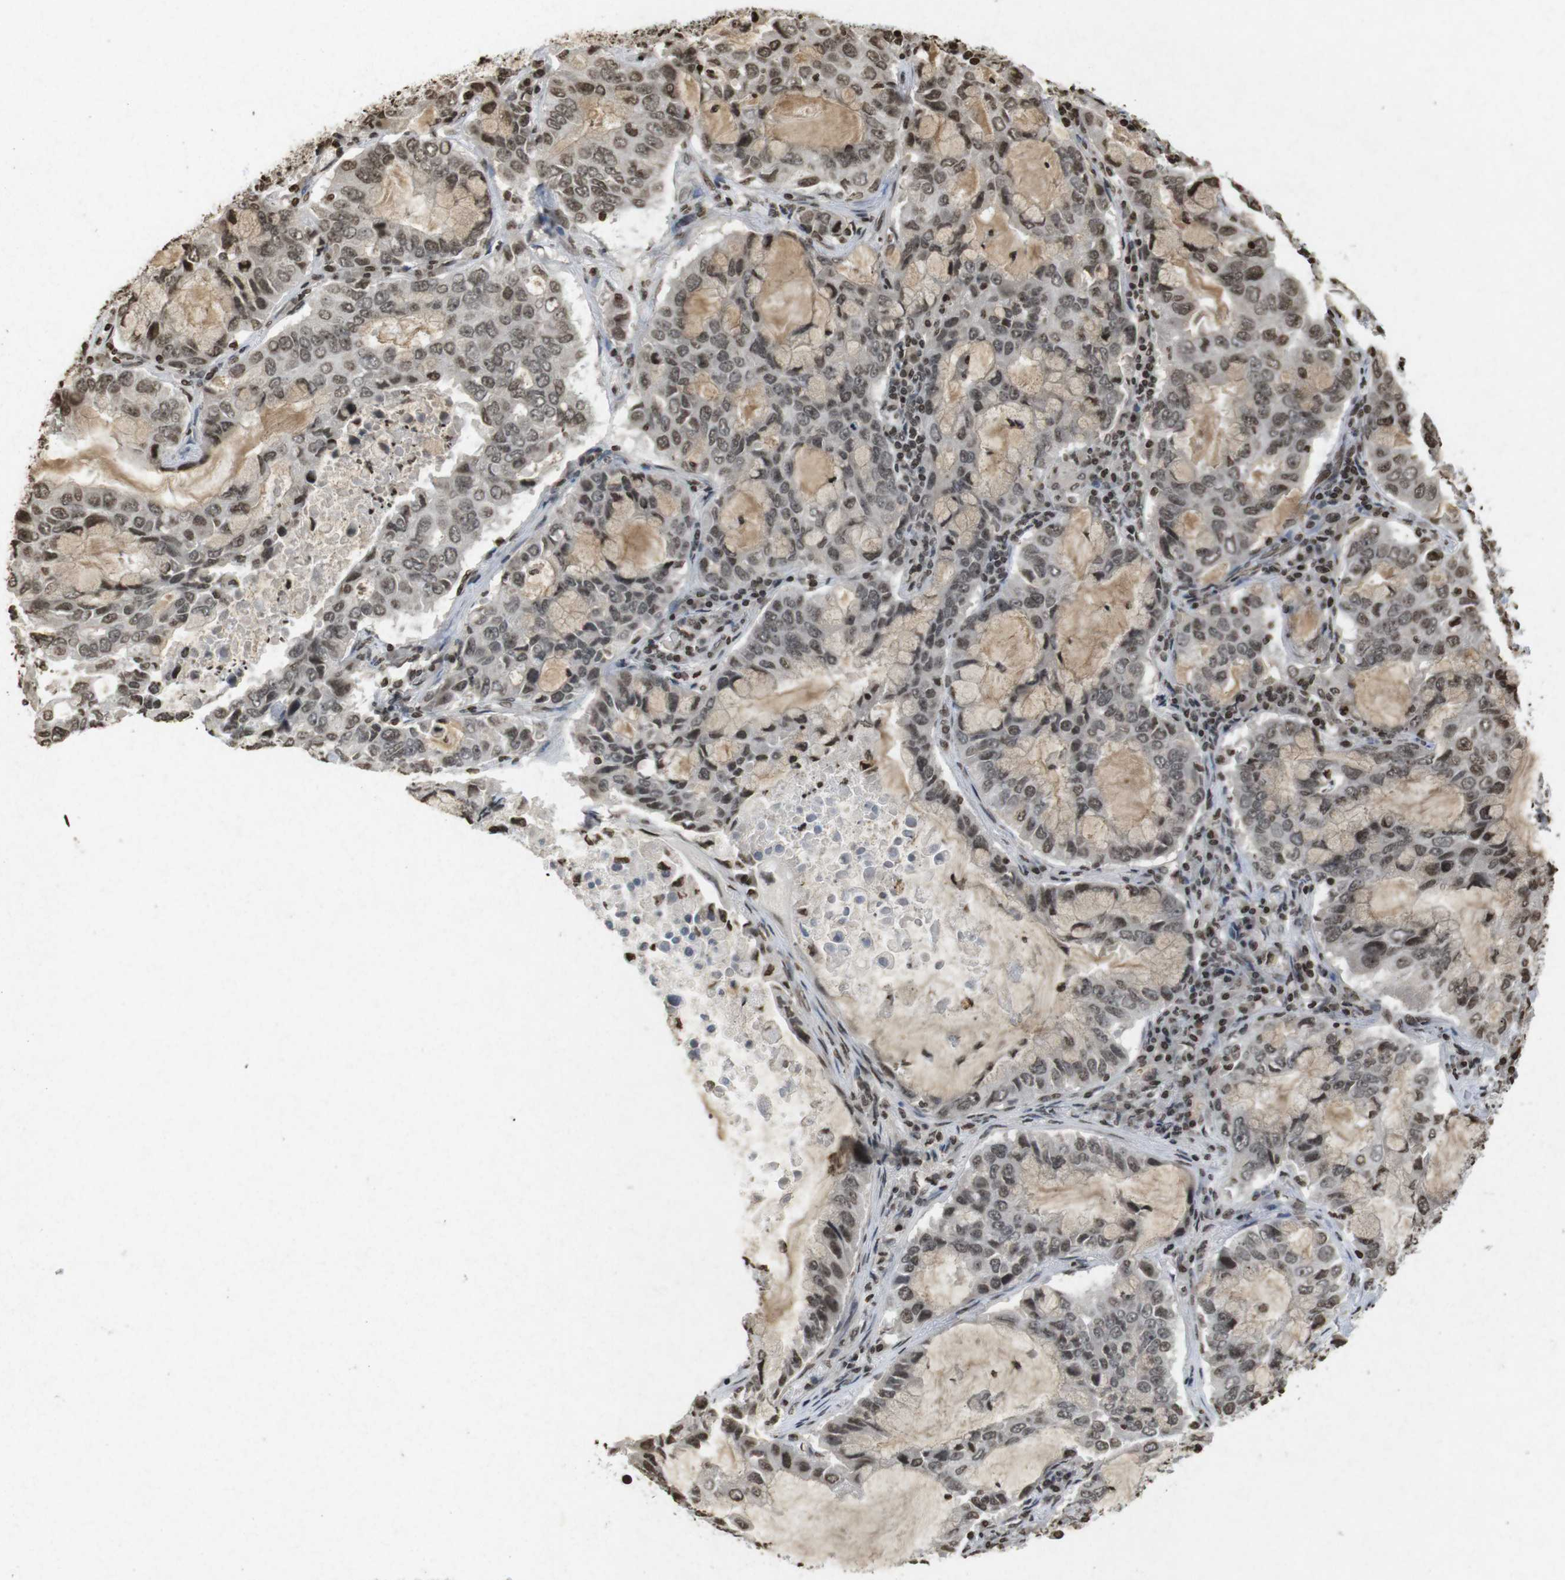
{"staining": {"intensity": "weak", "quantity": "<25%", "location": "nuclear"}, "tissue": "lung cancer", "cell_type": "Tumor cells", "image_type": "cancer", "snomed": [{"axis": "morphology", "description": "Adenocarcinoma, NOS"}, {"axis": "topography", "description": "Lung"}], "caption": "Tumor cells are negative for protein expression in human lung cancer (adenocarcinoma). (DAB immunohistochemistry (IHC) with hematoxylin counter stain).", "gene": "FOXA3", "patient": {"sex": "male", "age": 64}}